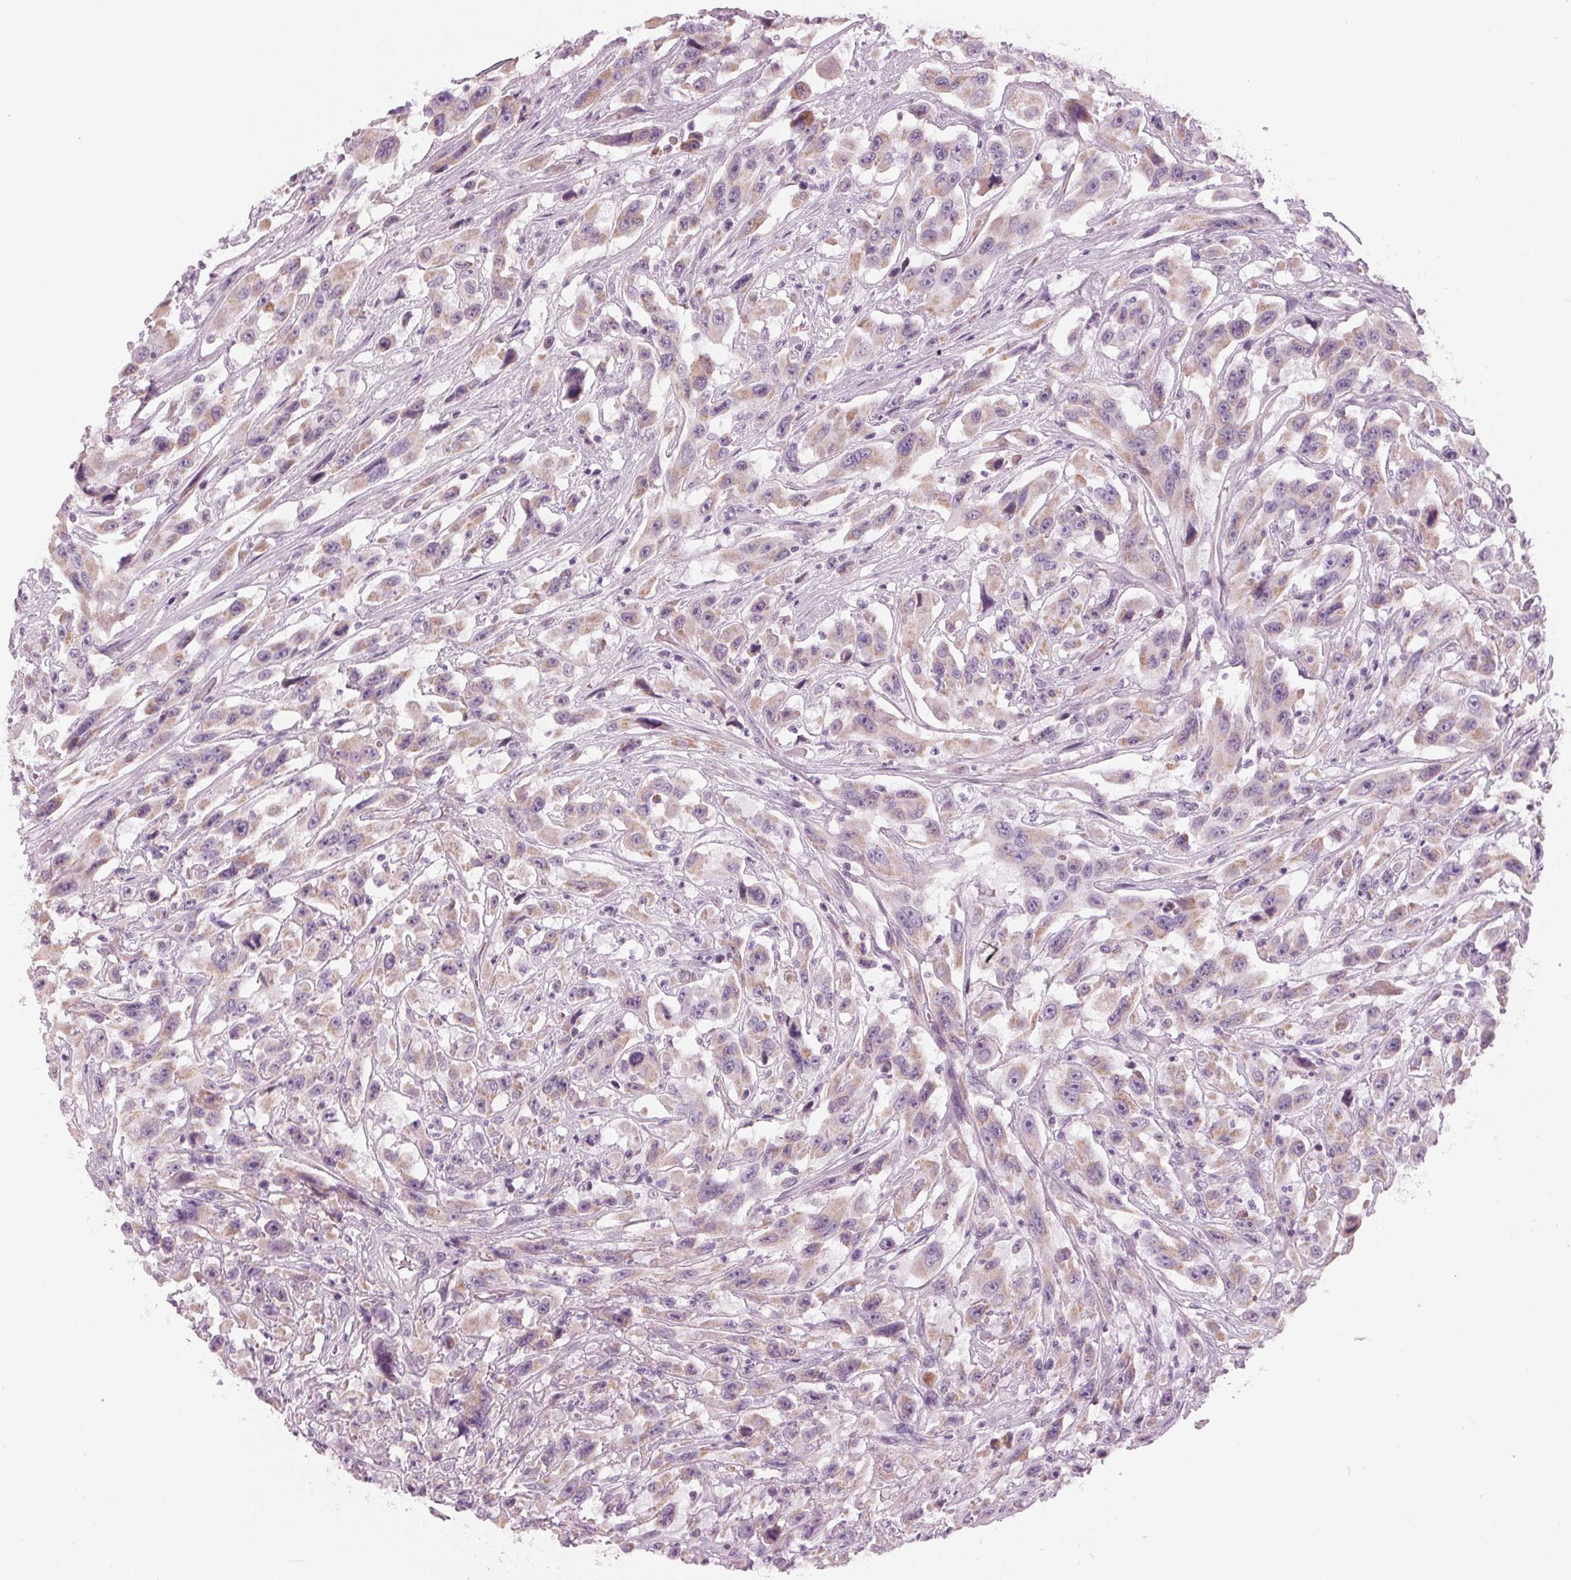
{"staining": {"intensity": "weak", "quantity": "25%-75%", "location": "cytoplasmic/membranous"}, "tissue": "urothelial cancer", "cell_type": "Tumor cells", "image_type": "cancer", "snomed": [{"axis": "morphology", "description": "Urothelial carcinoma, High grade"}, {"axis": "topography", "description": "Urinary bladder"}], "caption": "Urothelial cancer stained with a protein marker exhibits weak staining in tumor cells.", "gene": "SAMD4A", "patient": {"sex": "male", "age": 53}}